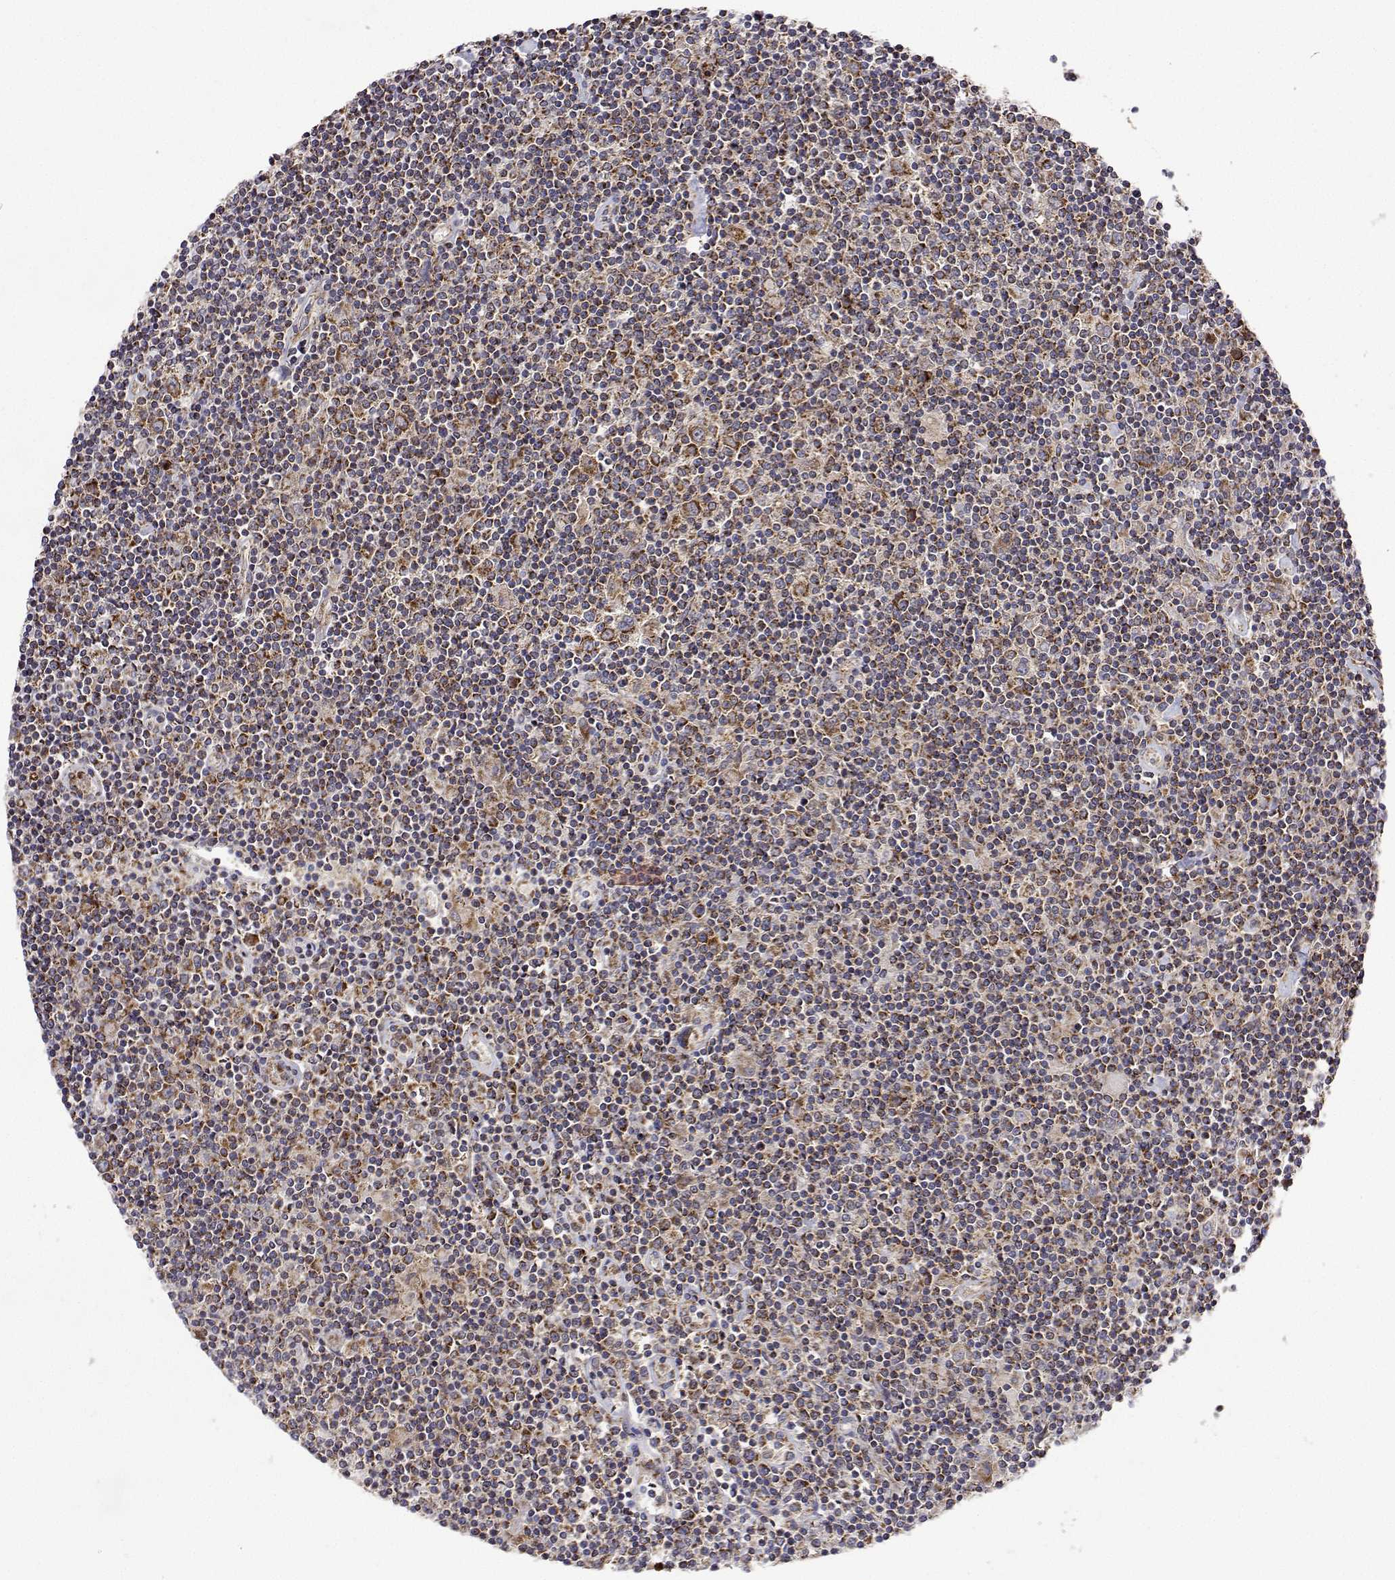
{"staining": {"intensity": "moderate", "quantity": ">75%", "location": "cytoplasmic/membranous"}, "tissue": "lymphoma", "cell_type": "Tumor cells", "image_type": "cancer", "snomed": [{"axis": "morphology", "description": "Hodgkin's disease, NOS"}, {"axis": "topography", "description": "Lymph node"}], "caption": "The micrograph shows staining of Hodgkin's disease, revealing moderate cytoplasmic/membranous protein positivity (brown color) within tumor cells.", "gene": "GADD45GIP1", "patient": {"sex": "male", "age": 40}}